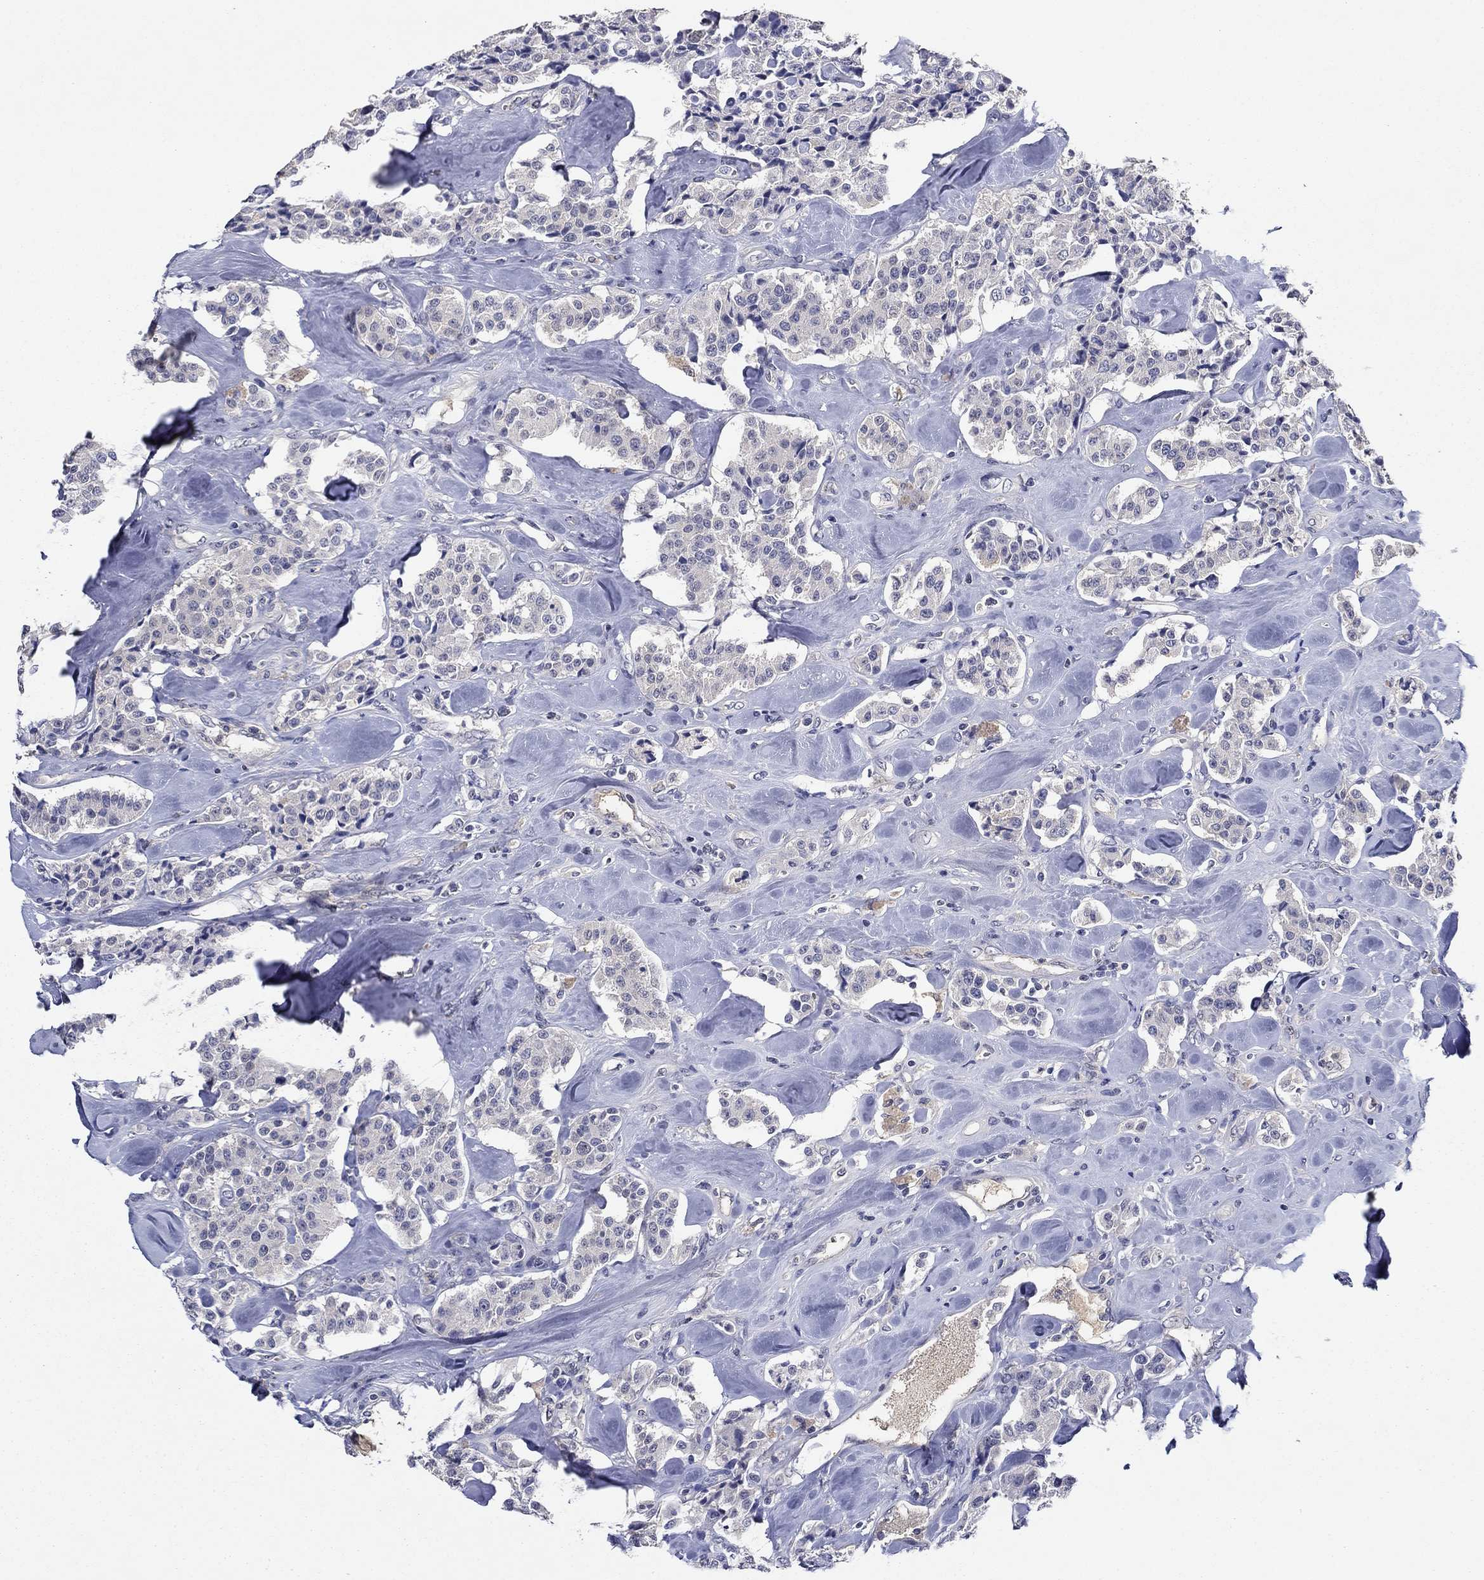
{"staining": {"intensity": "negative", "quantity": "none", "location": "none"}, "tissue": "carcinoid", "cell_type": "Tumor cells", "image_type": "cancer", "snomed": [{"axis": "morphology", "description": "Carcinoid, malignant, NOS"}, {"axis": "topography", "description": "Pancreas"}], "caption": "The photomicrograph shows no staining of tumor cells in carcinoid (malignant).", "gene": "DDTL", "patient": {"sex": "male", "age": 41}}